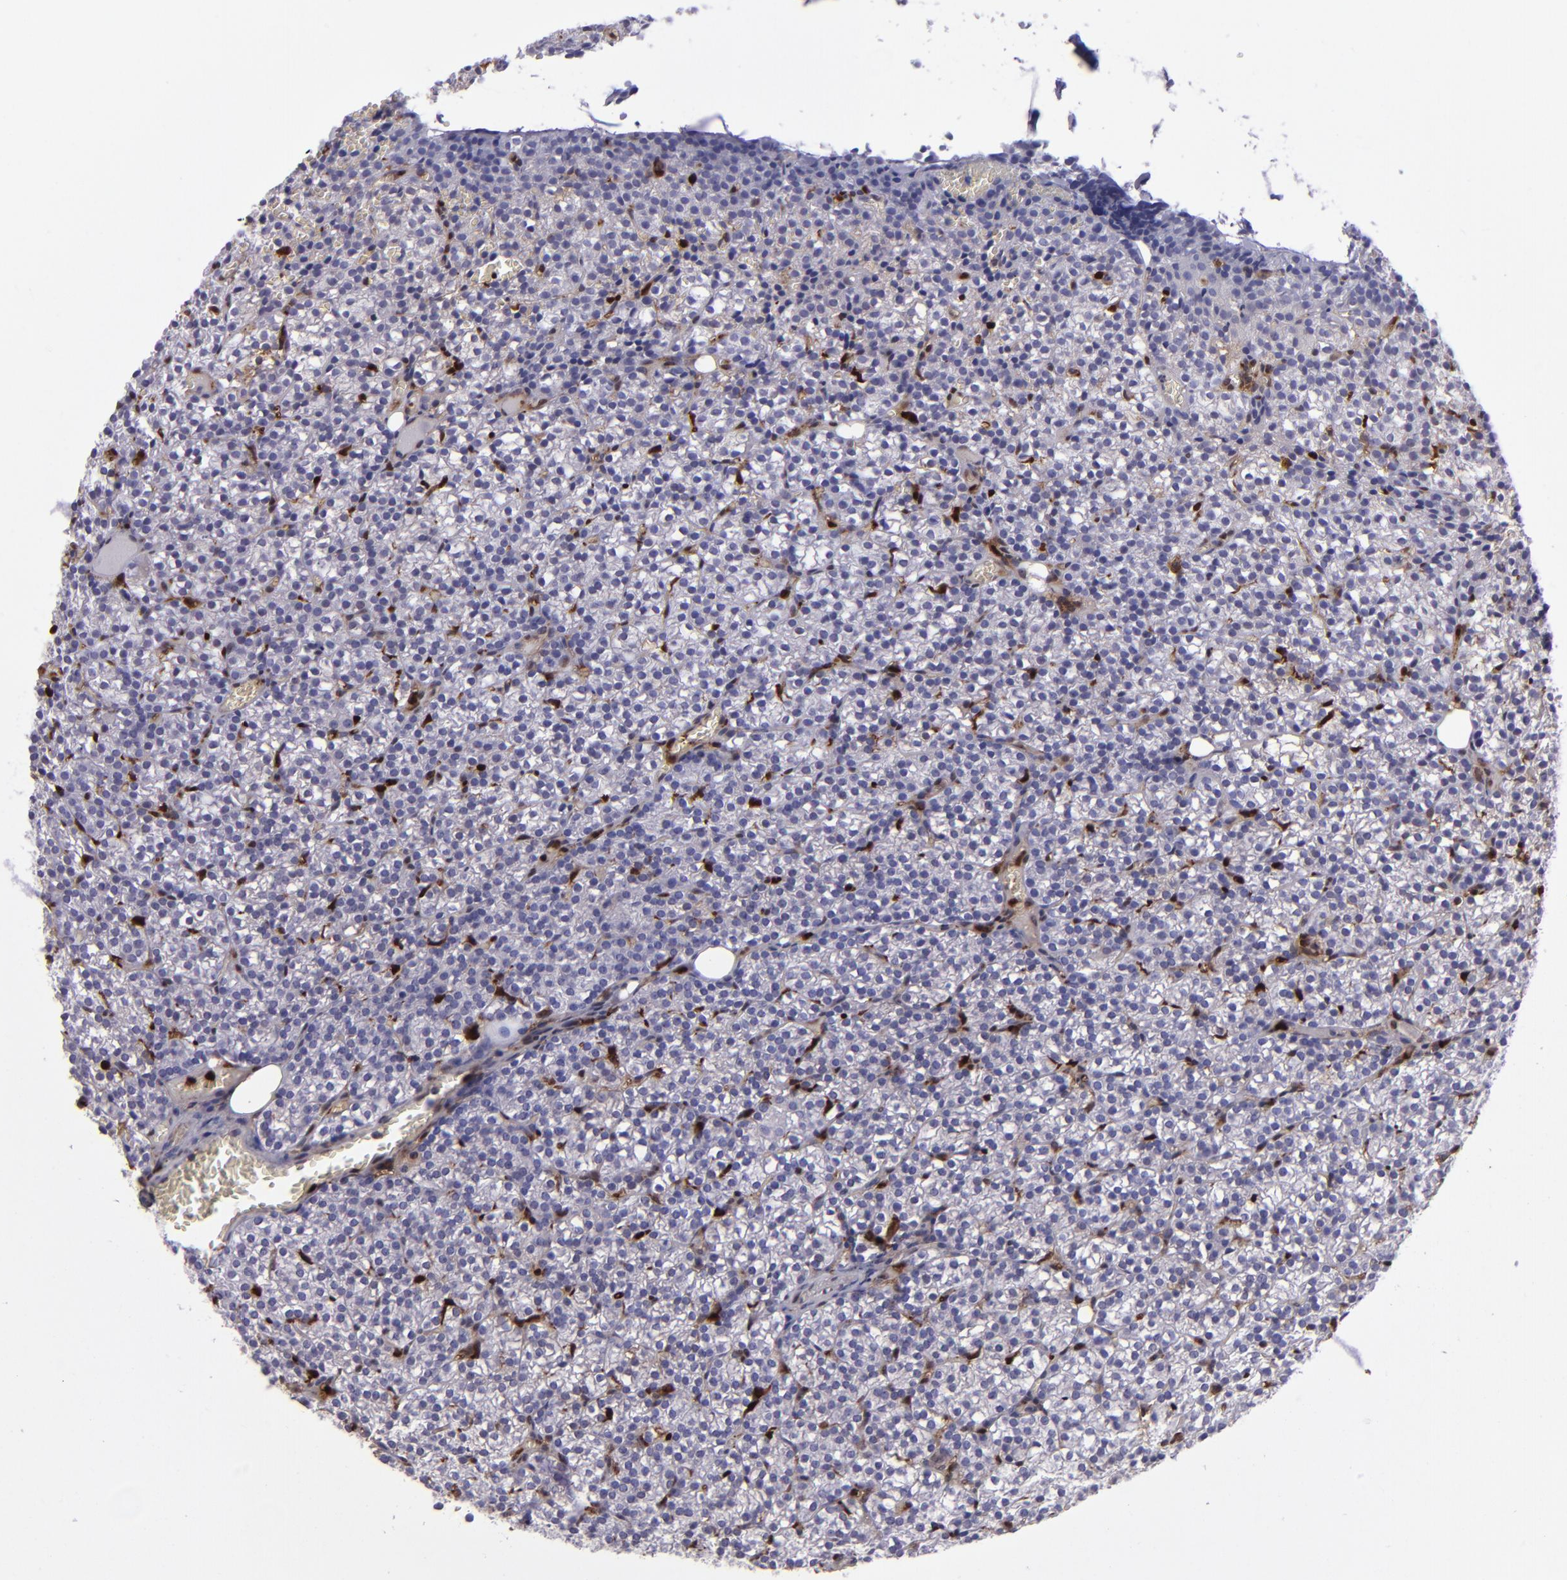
{"staining": {"intensity": "moderate", "quantity": "<25%", "location": "cytoplasmic/membranous"}, "tissue": "parathyroid gland", "cell_type": "Glandular cells", "image_type": "normal", "snomed": [{"axis": "morphology", "description": "Normal tissue, NOS"}, {"axis": "topography", "description": "Parathyroid gland"}], "caption": "Immunohistochemistry (IHC) of benign parathyroid gland displays low levels of moderate cytoplasmic/membranous expression in approximately <25% of glandular cells.", "gene": "TYMP", "patient": {"sex": "female", "age": 17}}